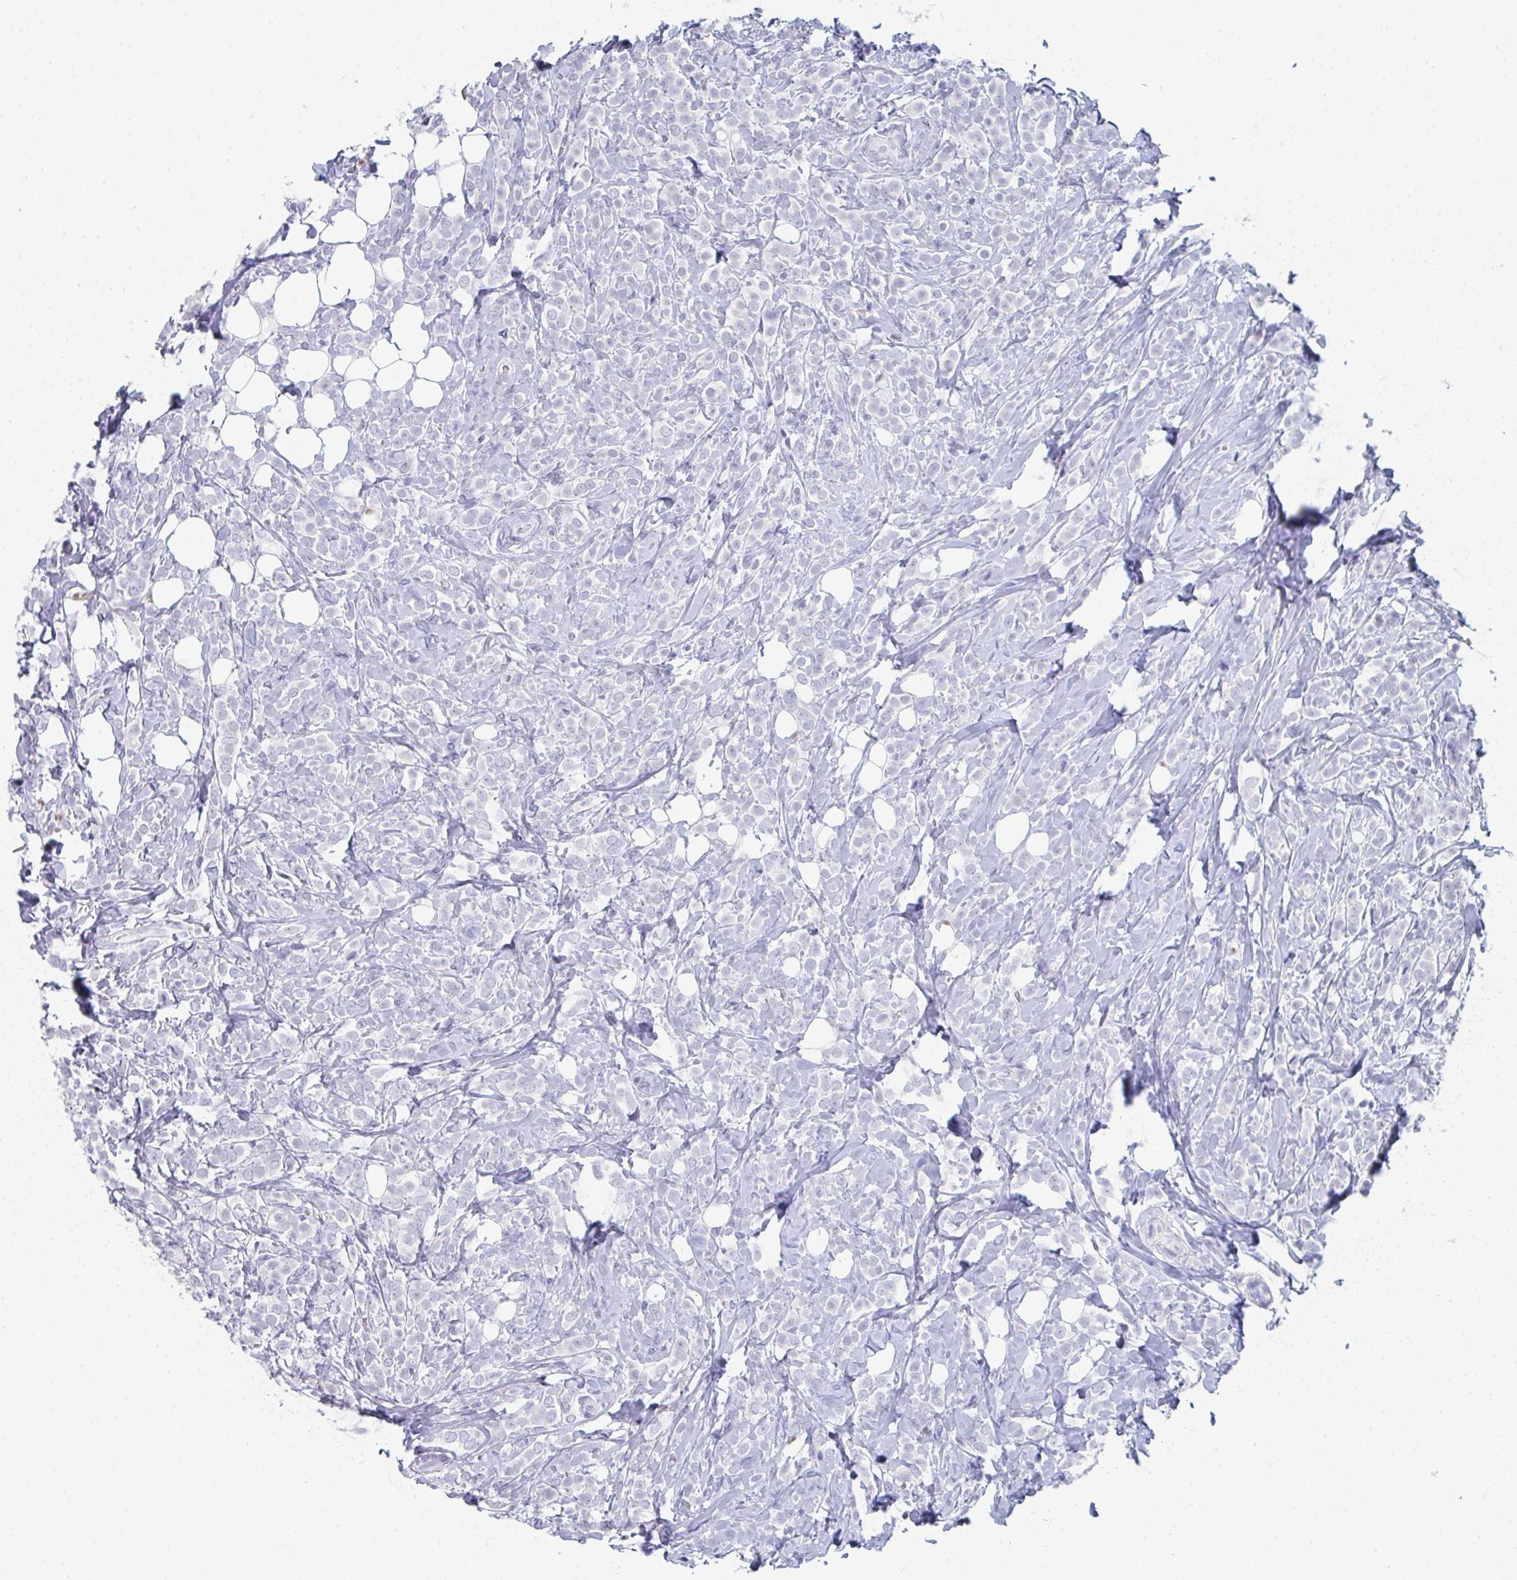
{"staining": {"intensity": "negative", "quantity": "none", "location": "none"}, "tissue": "breast cancer", "cell_type": "Tumor cells", "image_type": "cancer", "snomed": [{"axis": "morphology", "description": "Lobular carcinoma"}, {"axis": "topography", "description": "Breast"}], "caption": "IHC of breast lobular carcinoma demonstrates no staining in tumor cells.", "gene": "RUBCN", "patient": {"sex": "female", "age": 49}}